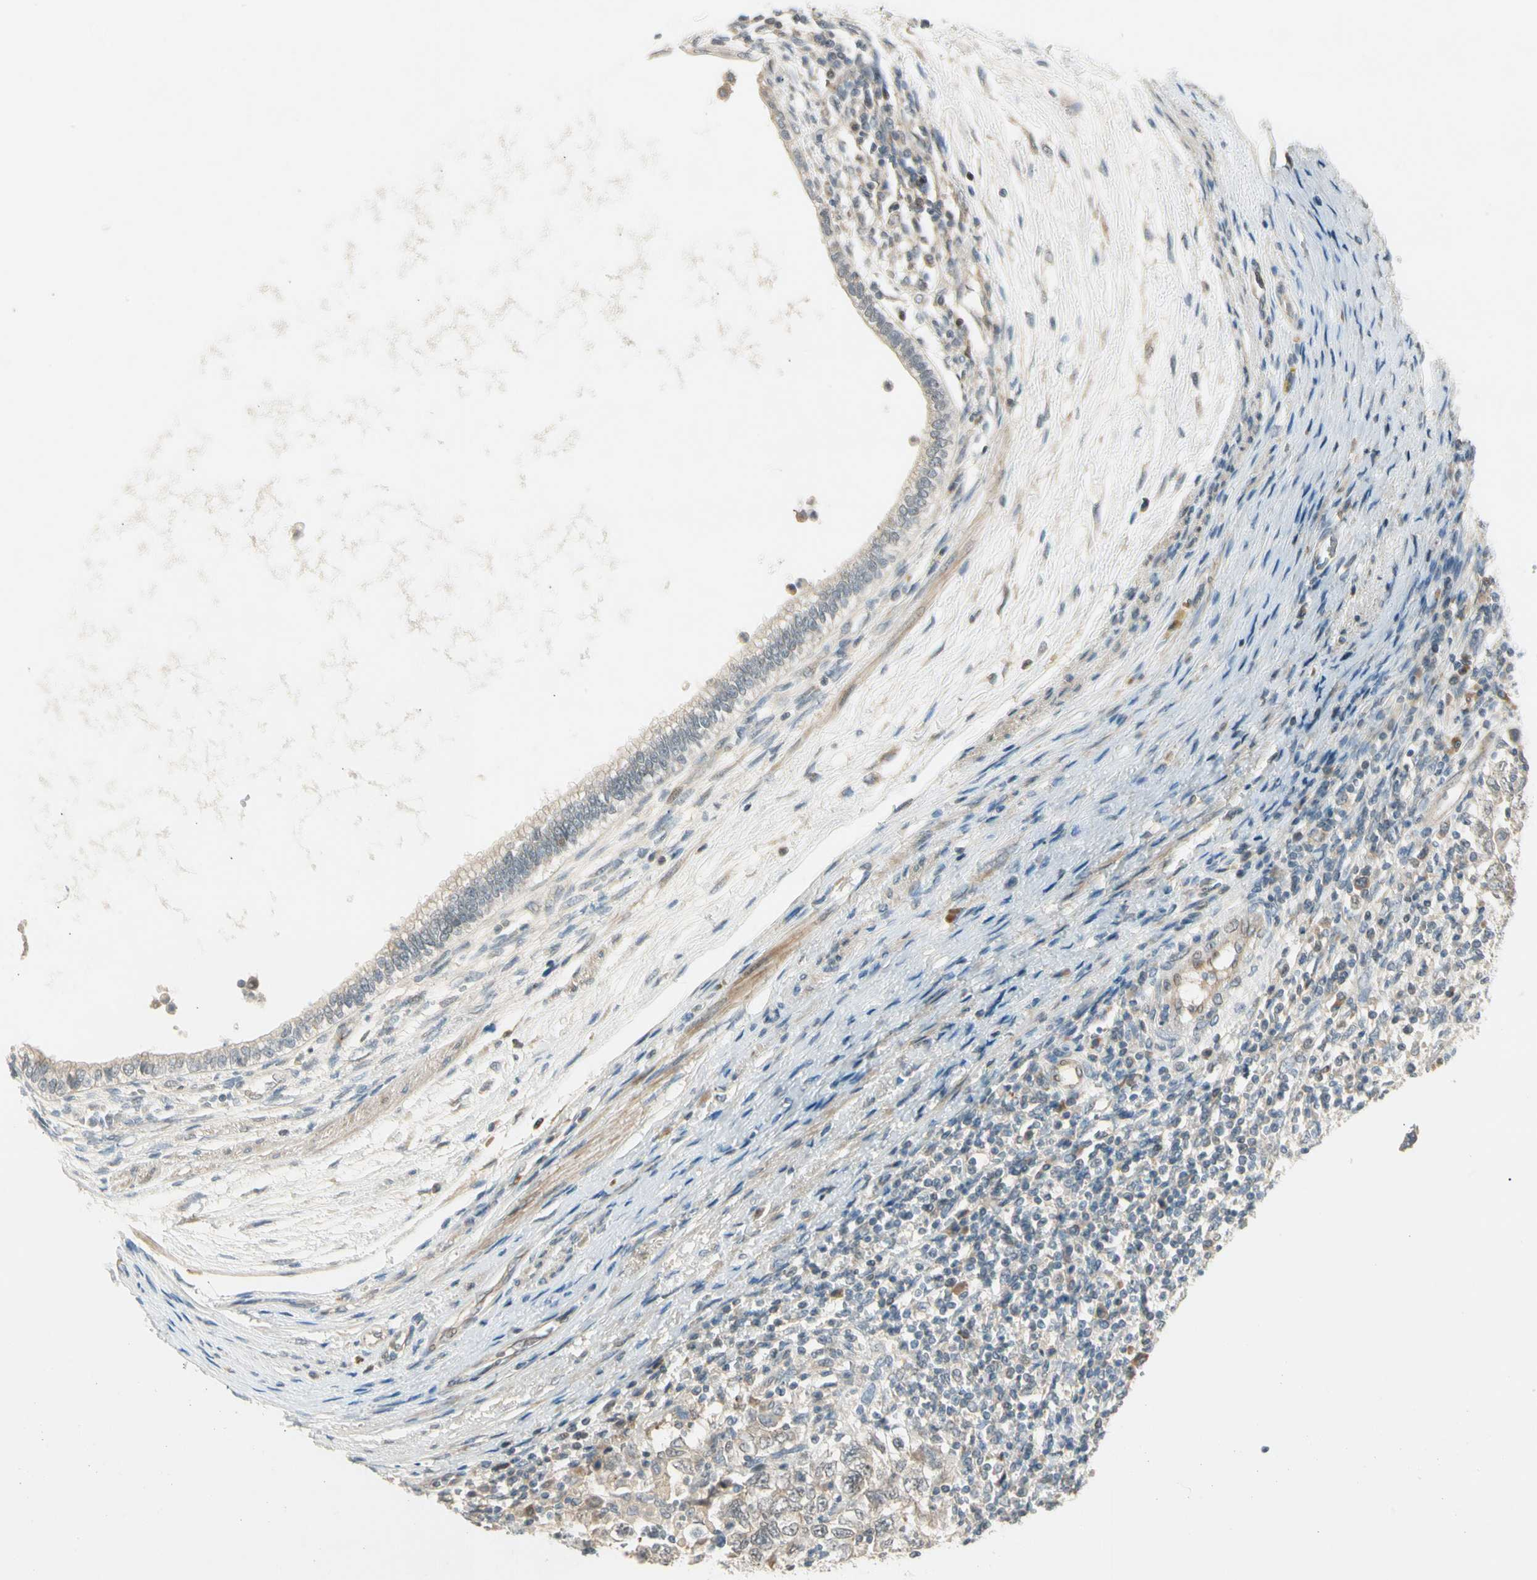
{"staining": {"intensity": "negative", "quantity": "none", "location": "none"}, "tissue": "testis cancer", "cell_type": "Tumor cells", "image_type": "cancer", "snomed": [{"axis": "morphology", "description": "Carcinoma, Embryonal, NOS"}, {"axis": "topography", "description": "Testis"}], "caption": "Testis cancer was stained to show a protein in brown. There is no significant staining in tumor cells. (DAB immunohistochemistry visualized using brightfield microscopy, high magnification).", "gene": "PCDHB15", "patient": {"sex": "male", "age": 26}}